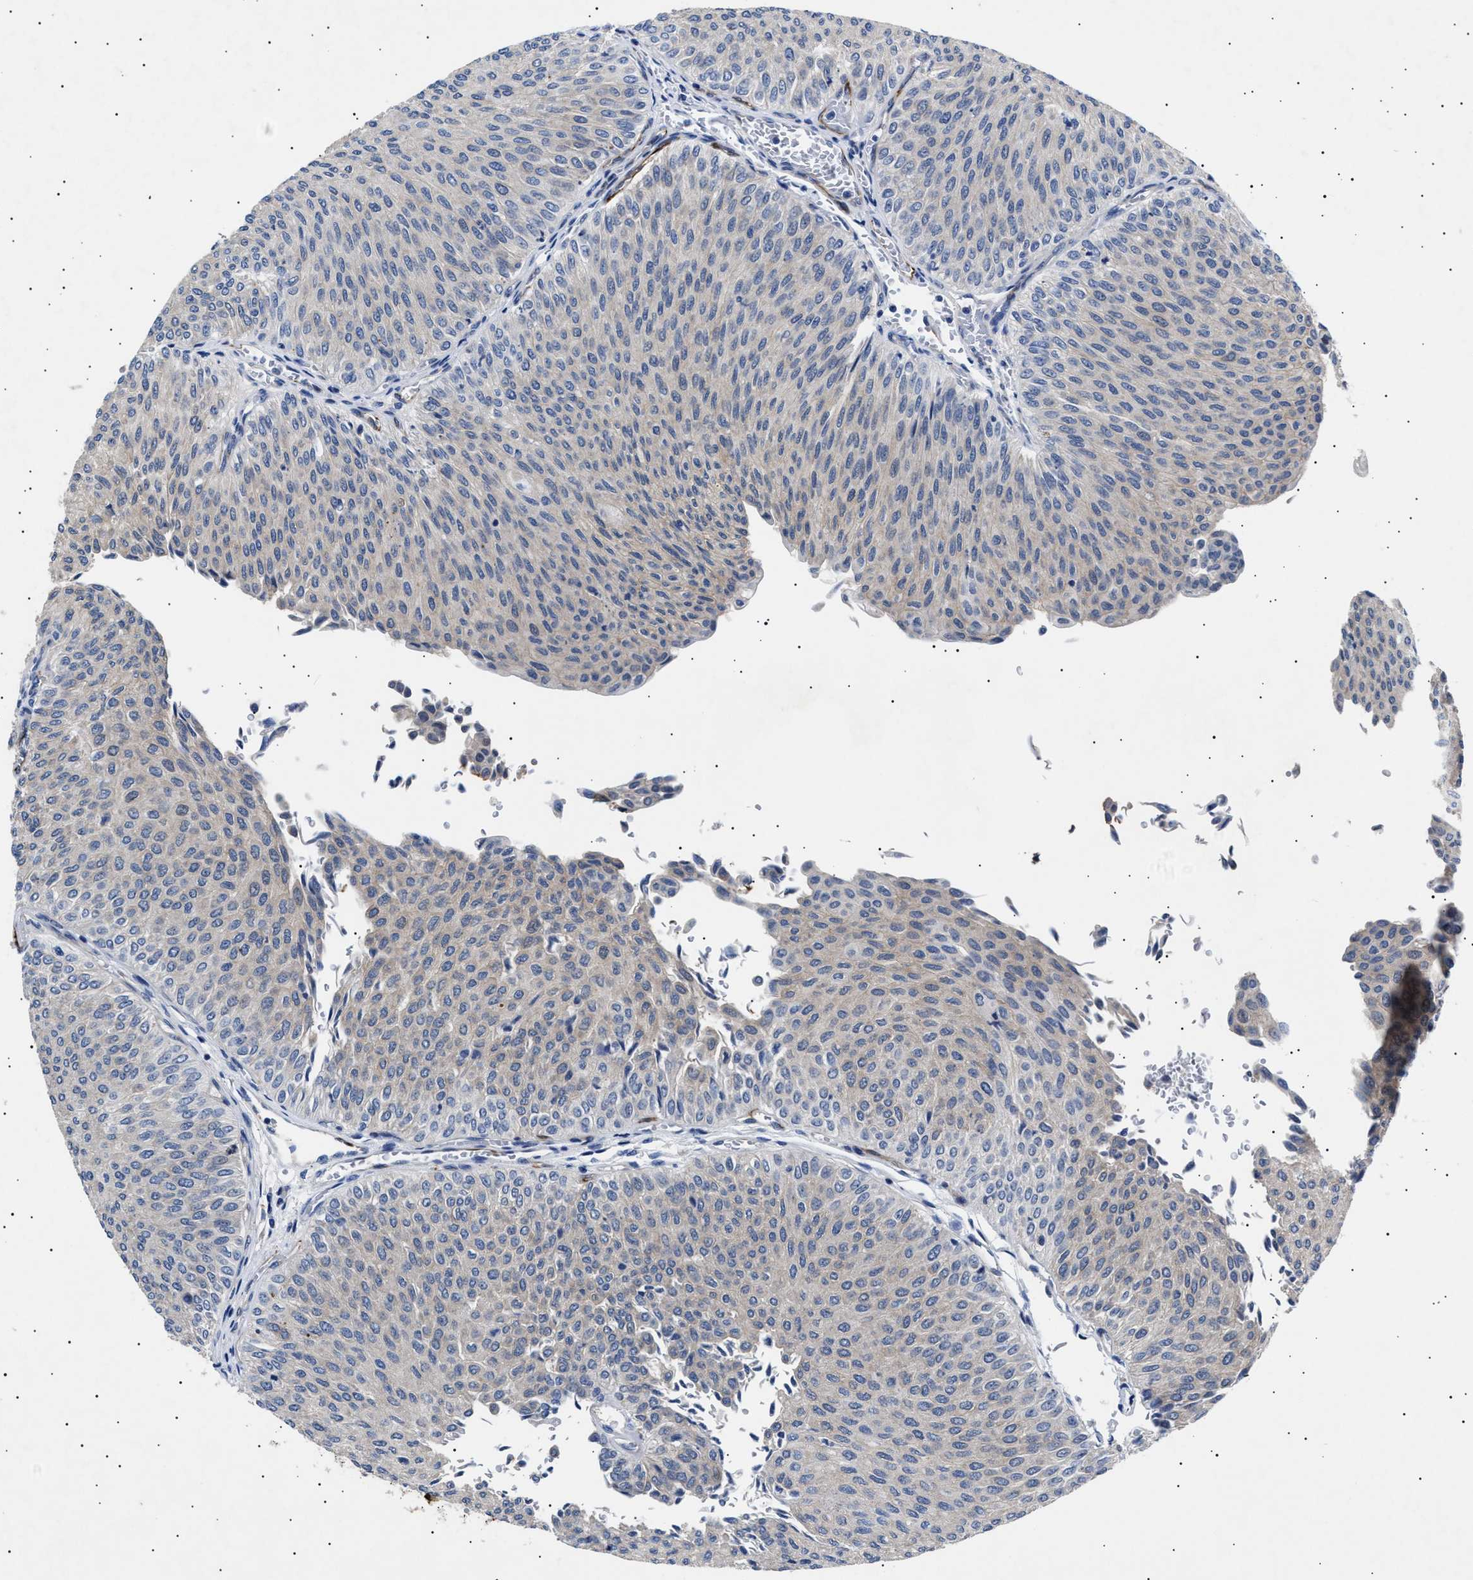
{"staining": {"intensity": "negative", "quantity": "none", "location": "none"}, "tissue": "urothelial cancer", "cell_type": "Tumor cells", "image_type": "cancer", "snomed": [{"axis": "morphology", "description": "Urothelial carcinoma, Low grade"}, {"axis": "topography", "description": "Urinary bladder"}], "caption": "Immunohistochemistry (IHC) micrograph of urothelial carcinoma (low-grade) stained for a protein (brown), which shows no positivity in tumor cells.", "gene": "OLFML2A", "patient": {"sex": "male", "age": 78}}